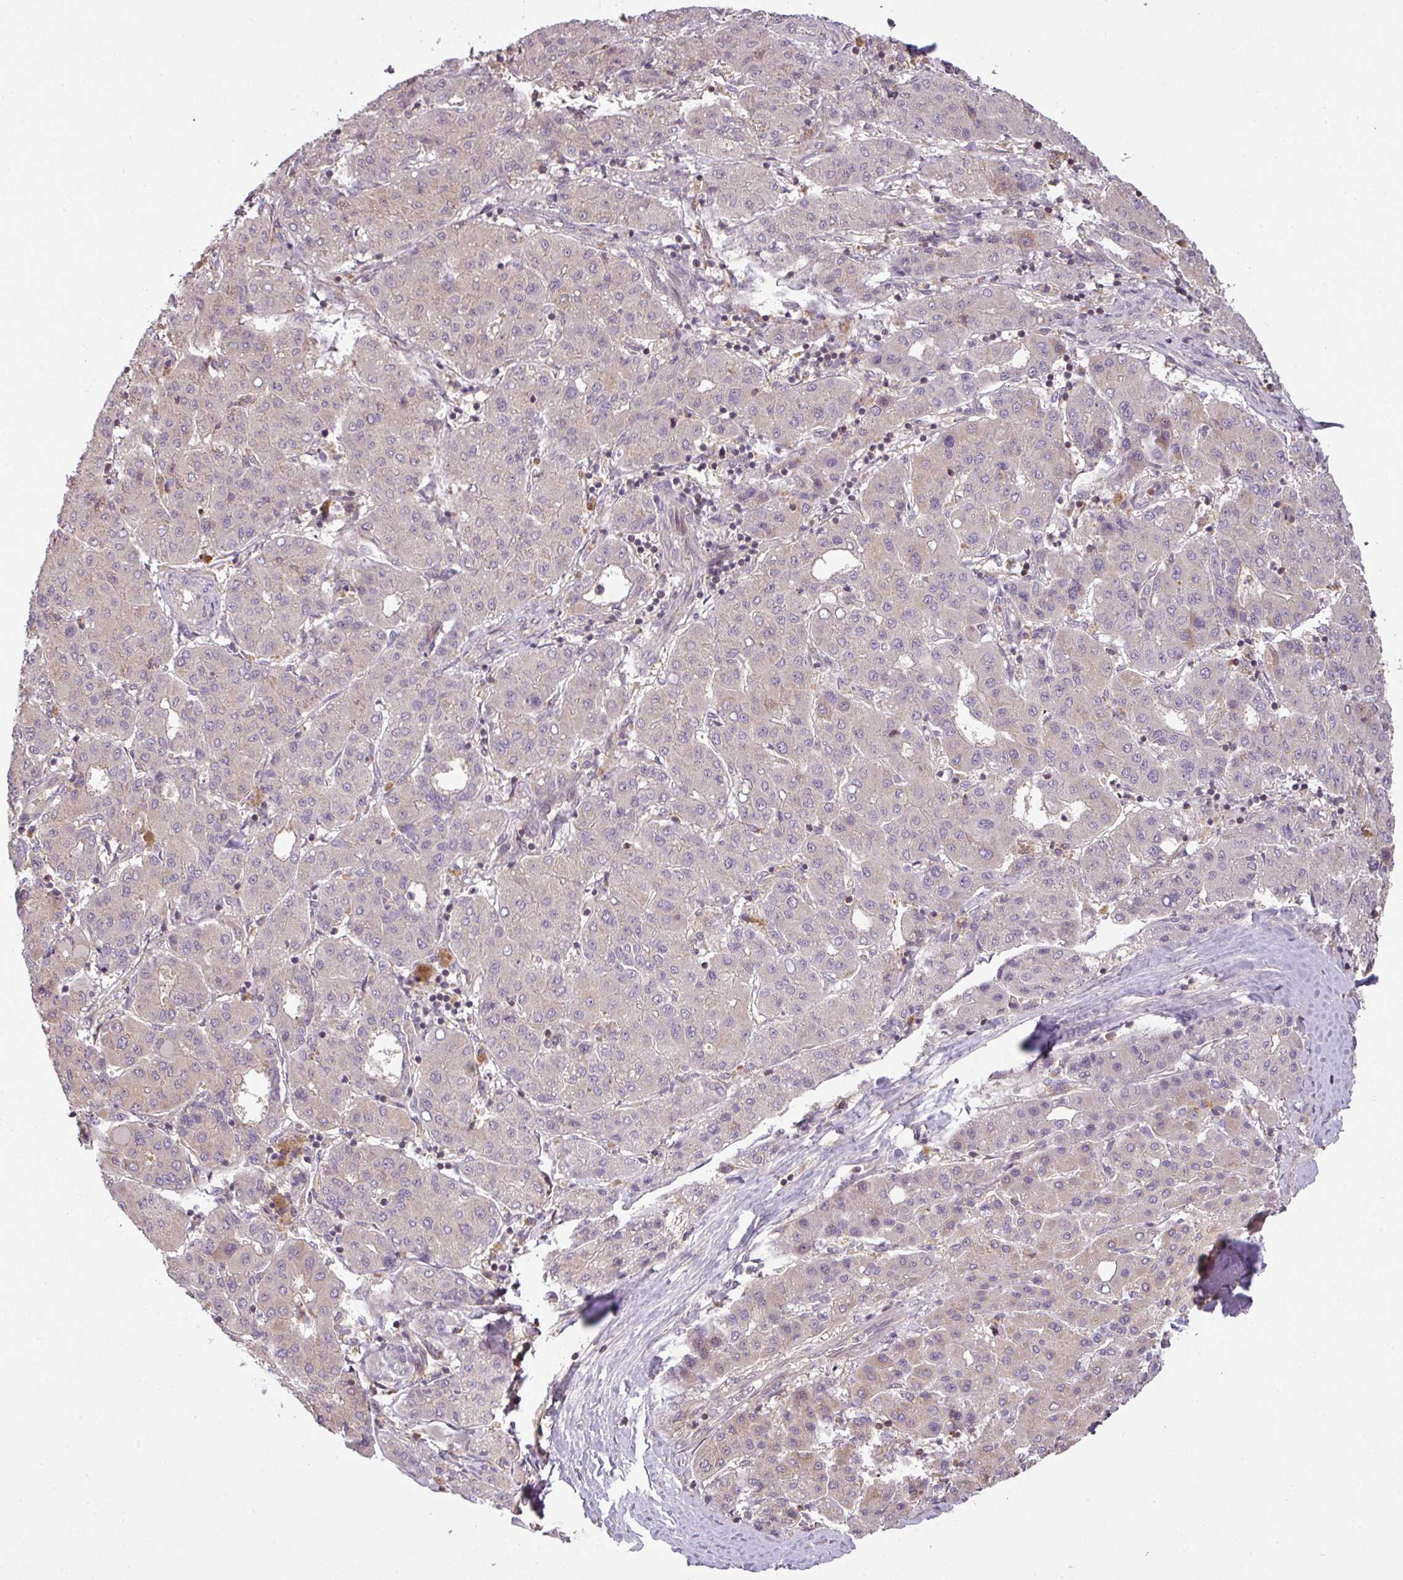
{"staining": {"intensity": "negative", "quantity": "none", "location": "none"}, "tissue": "liver cancer", "cell_type": "Tumor cells", "image_type": "cancer", "snomed": [{"axis": "morphology", "description": "Carcinoma, Hepatocellular, NOS"}, {"axis": "topography", "description": "Liver"}], "caption": "Immunohistochemistry (IHC) histopathology image of neoplastic tissue: hepatocellular carcinoma (liver) stained with DAB reveals no significant protein positivity in tumor cells.", "gene": "TCL1B", "patient": {"sex": "male", "age": 65}}